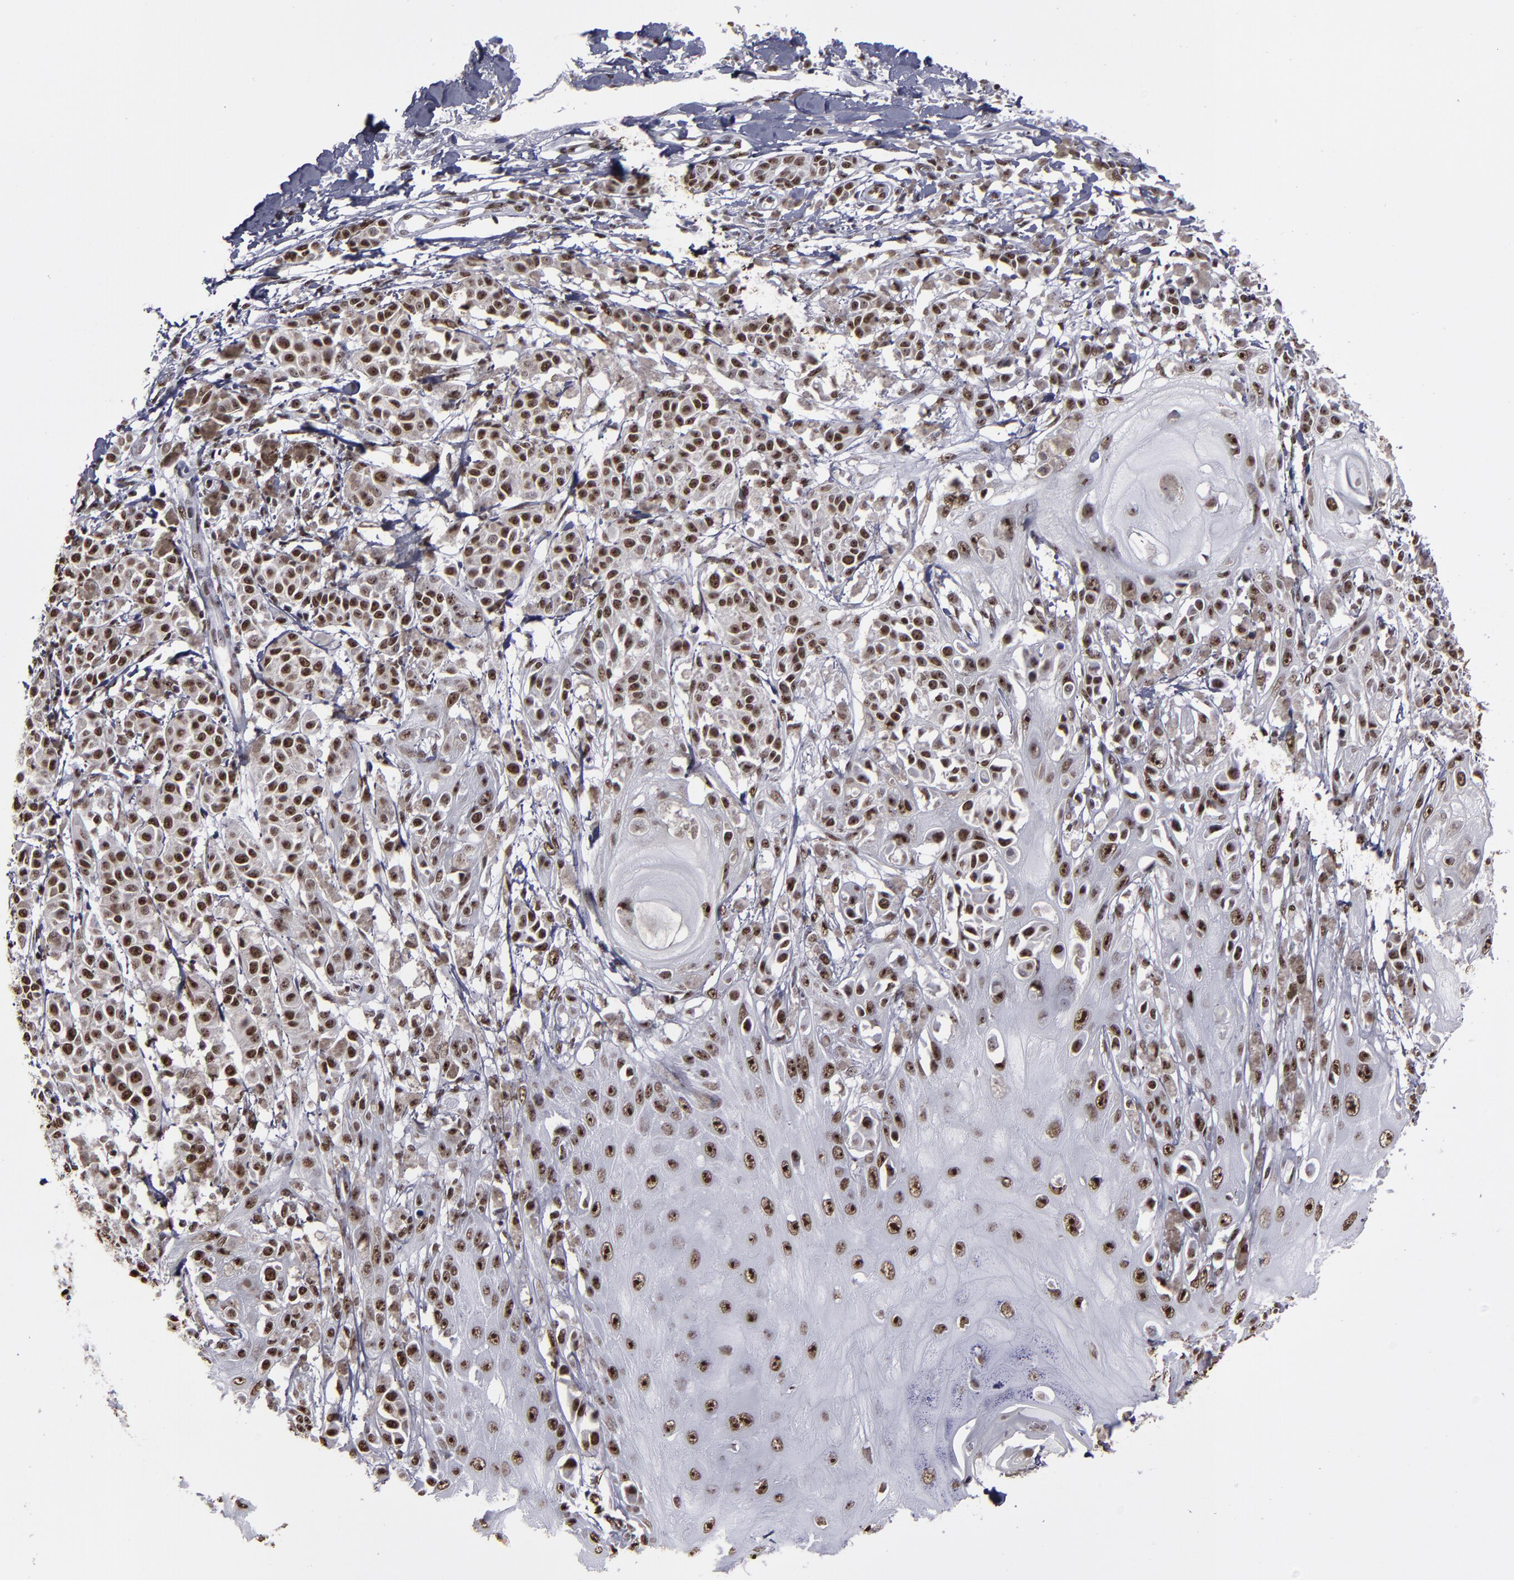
{"staining": {"intensity": "strong", "quantity": ">75%", "location": "nuclear"}, "tissue": "melanoma", "cell_type": "Tumor cells", "image_type": "cancer", "snomed": [{"axis": "morphology", "description": "Malignant melanoma, NOS"}, {"axis": "topography", "description": "Skin"}], "caption": "Melanoma stained with a protein marker demonstrates strong staining in tumor cells.", "gene": "HNRNPA2B1", "patient": {"sex": "male", "age": 76}}